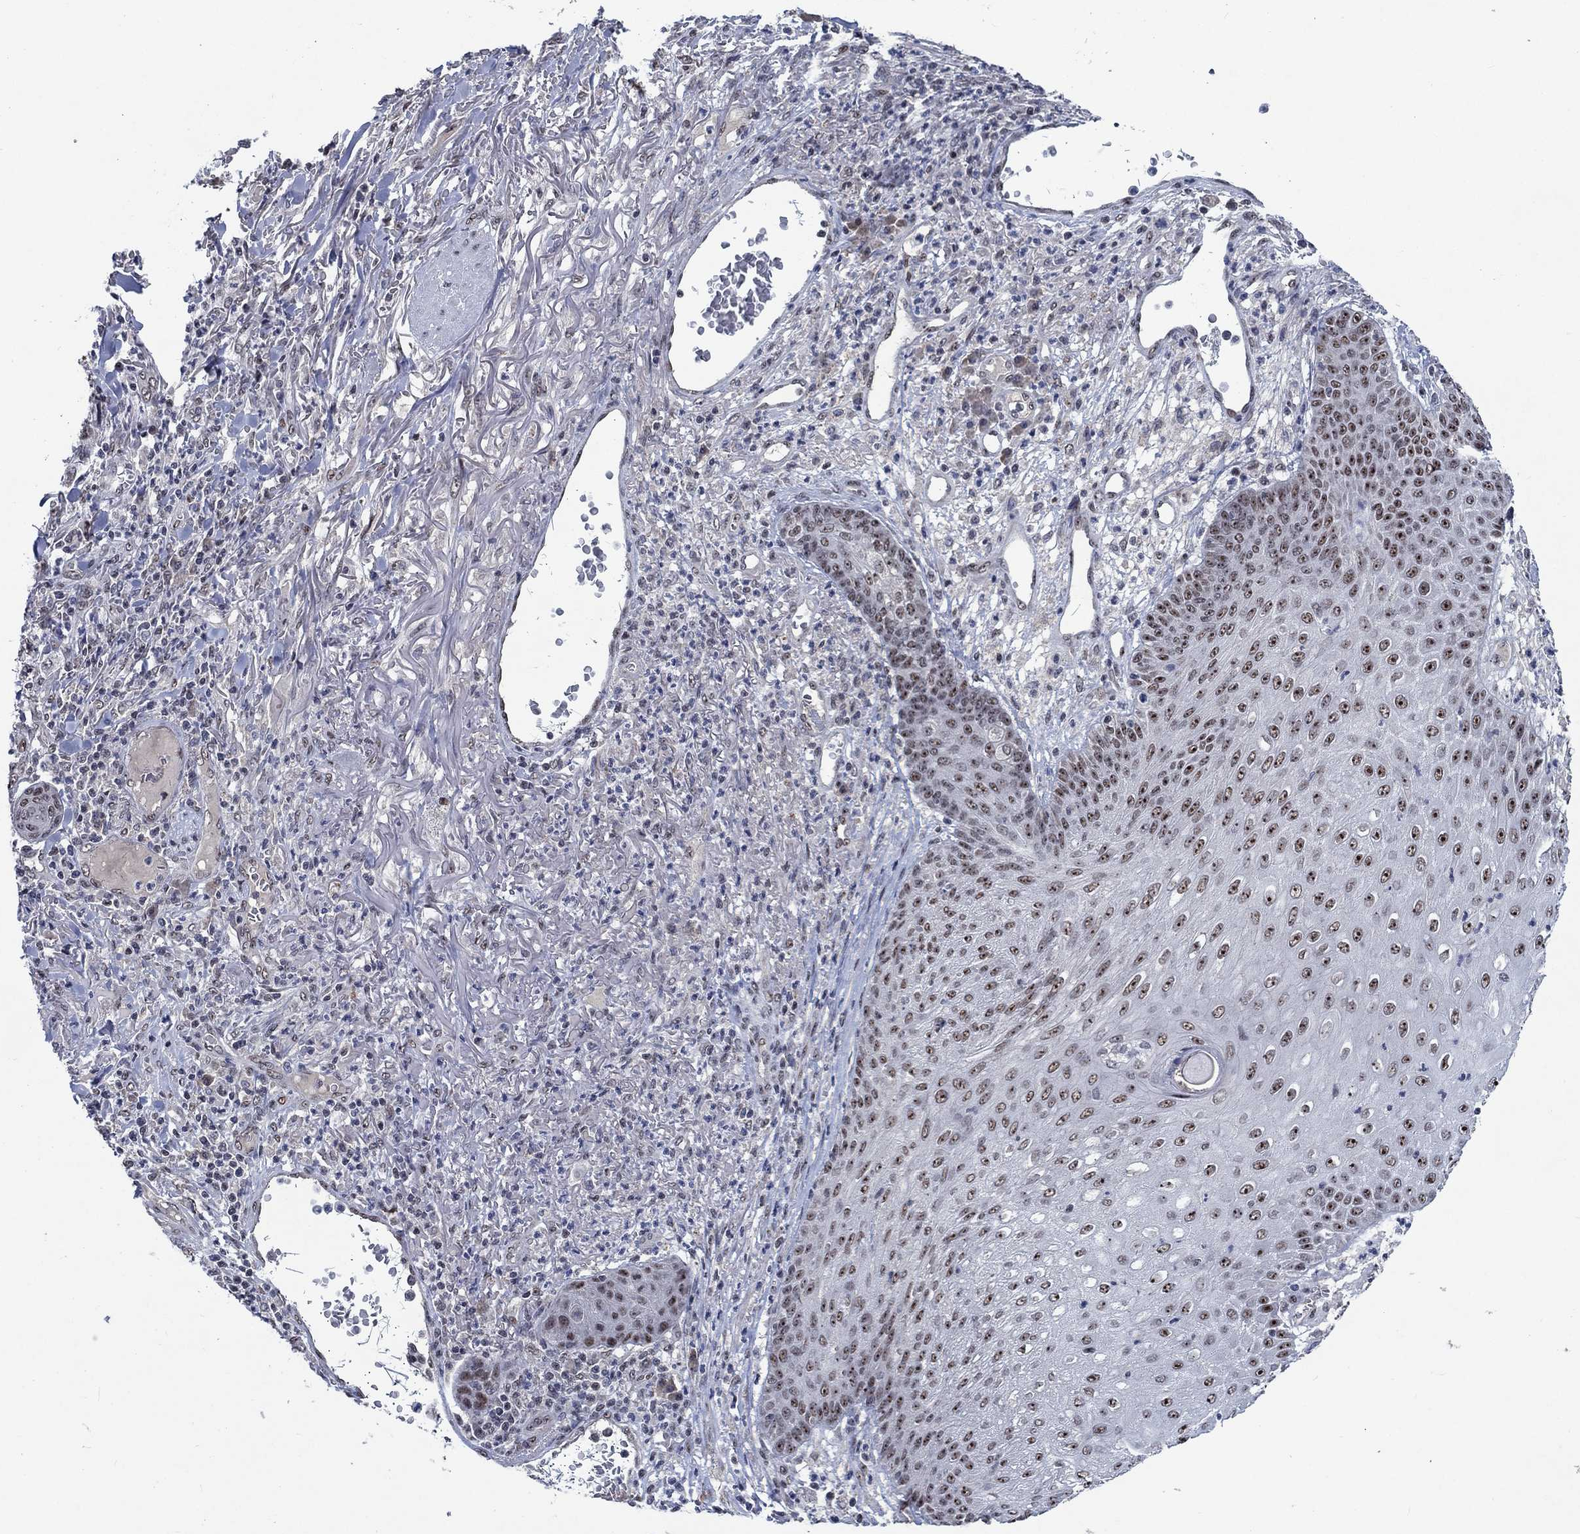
{"staining": {"intensity": "strong", "quantity": "25%-75%", "location": "nuclear"}, "tissue": "skin cancer", "cell_type": "Tumor cells", "image_type": "cancer", "snomed": [{"axis": "morphology", "description": "Squamous cell carcinoma, NOS"}, {"axis": "topography", "description": "Skin"}], "caption": "Strong nuclear staining for a protein is appreciated in approximately 25%-75% of tumor cells of skin squamous cell carcinoma using immunohistochemistry.", "gene": "HTN1", "patient": {"sex": "male", "age": 82}}